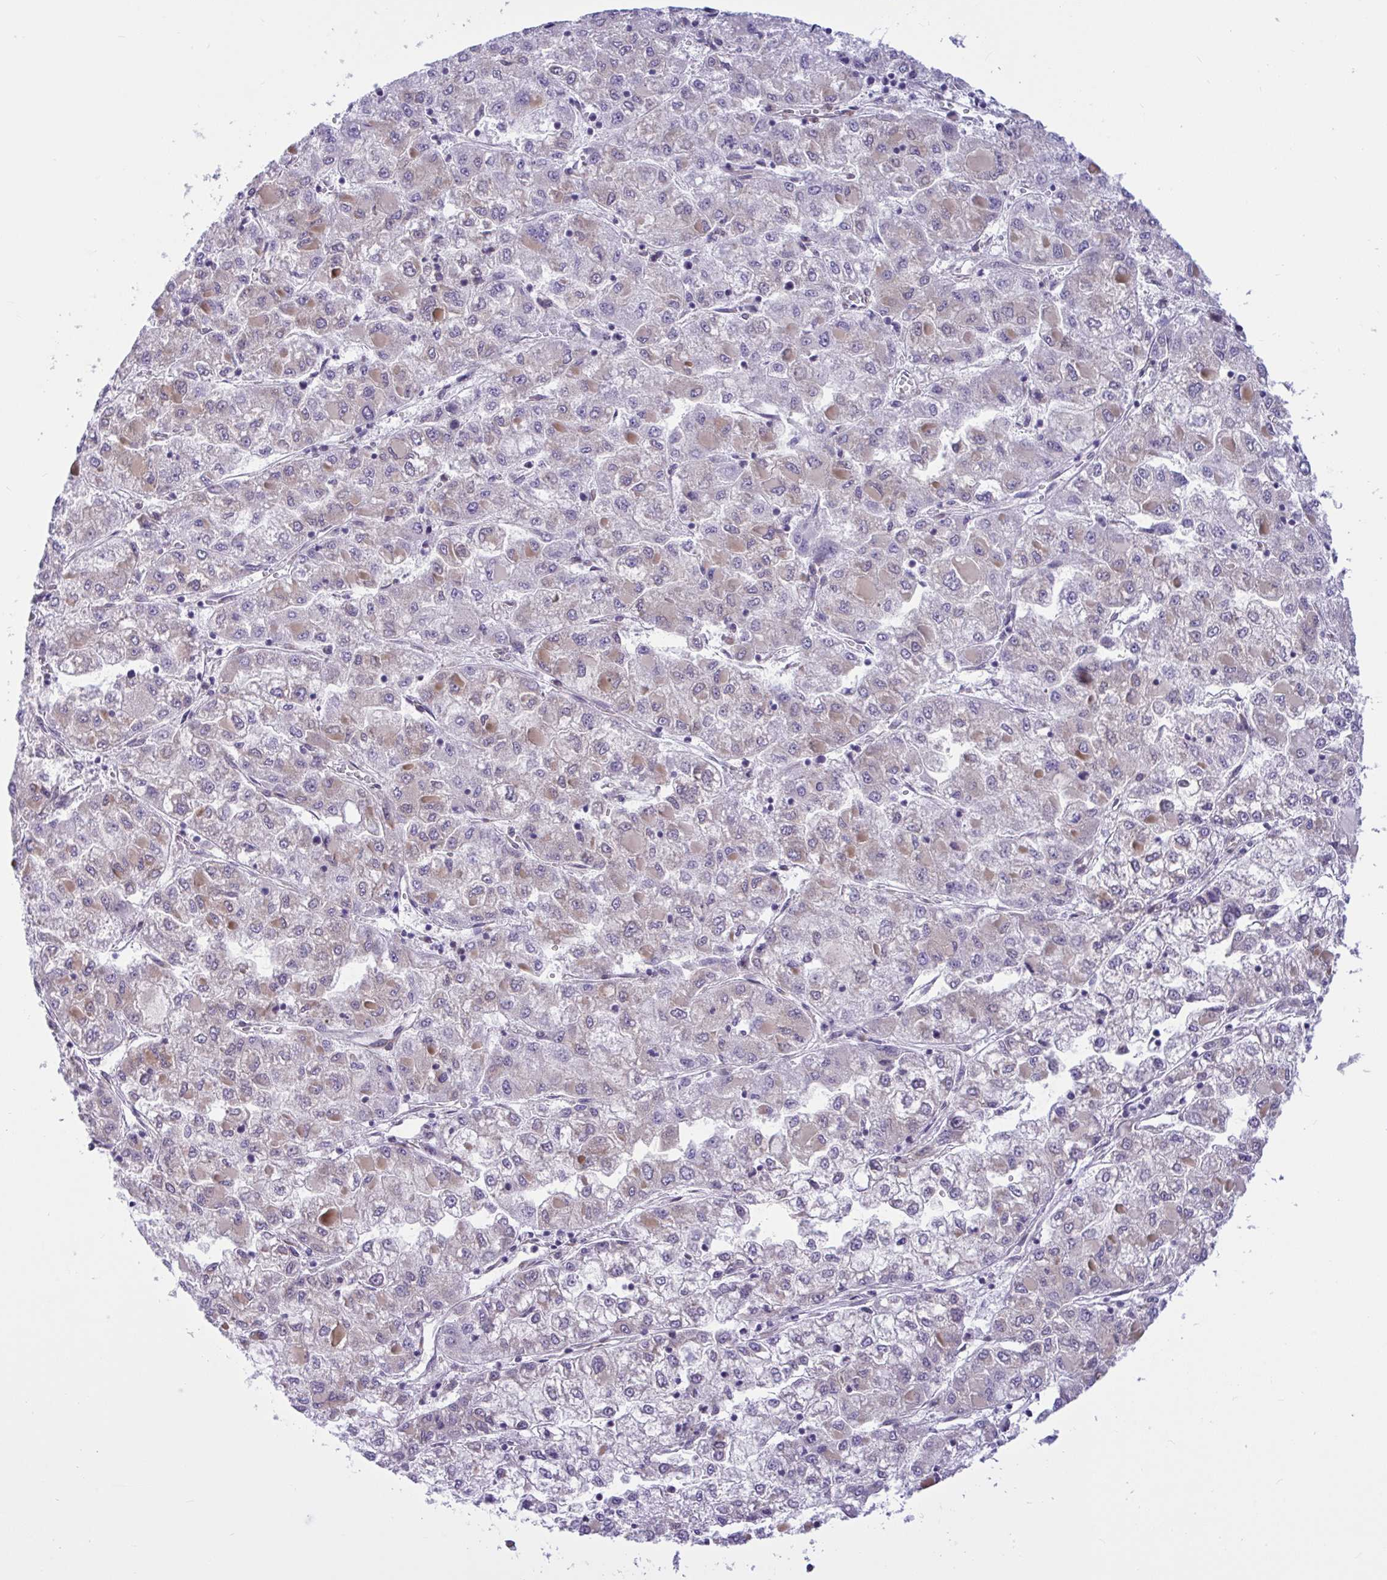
{"staining": {"intensity": "weak", "quantity": "25%-75%", "location": "cytoplasmic/membranous"}, "tissue": "liver cancer", "cell_type": "Tumor cells", "image_type": "cancer", "snomed": [{"axis": "morphology", "description": "Carcinoma, Hepatocellular, NOS"}, {"axis": "topography", "description": "Liver"}], "caption": "A low amount of weak cytoplasmic/membranous expression is identified in approximately 25%-75% of tumor cells in liver hepatocellular carcinoma tissue.", "gene": "CAMLG", "patient": {"sex": "male", "age": 40}}